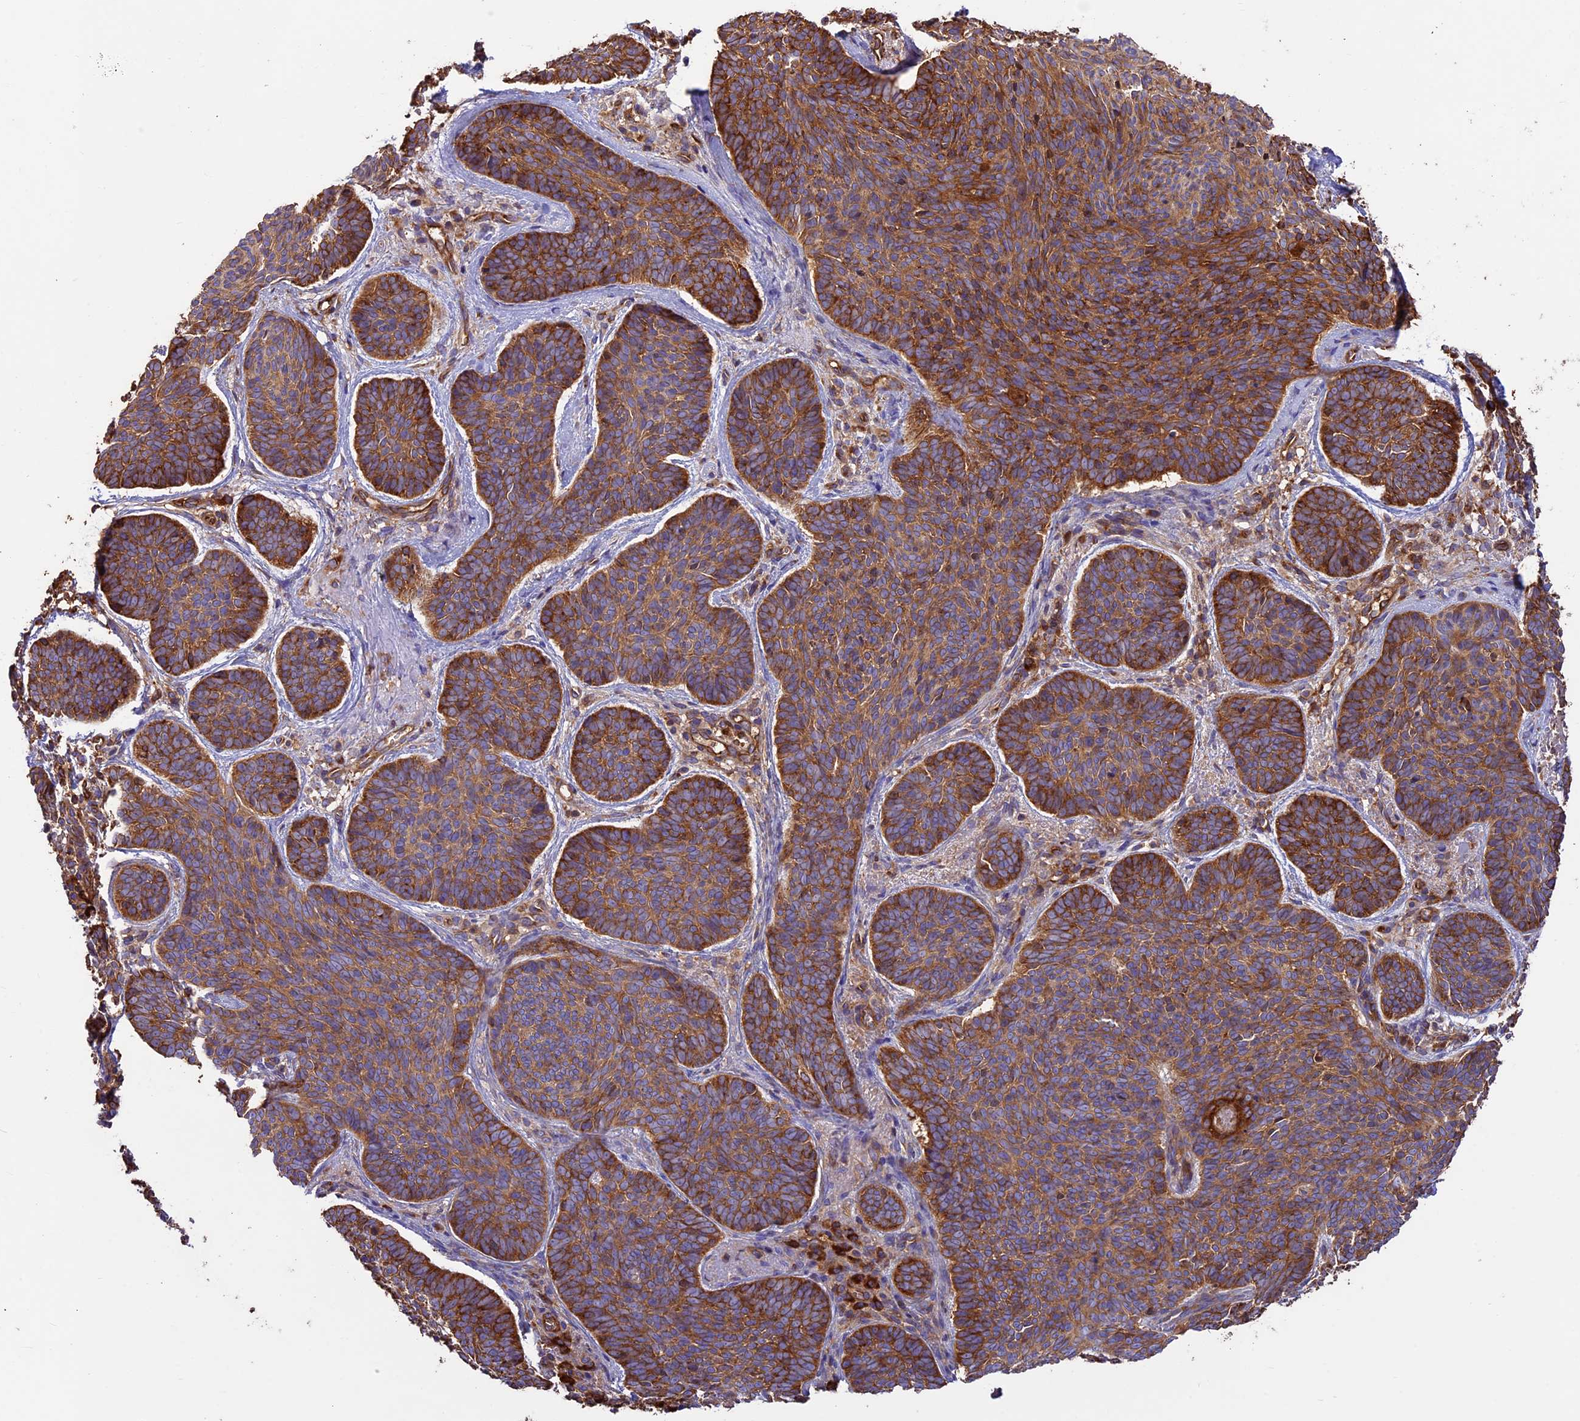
{"staining": {"intensity": "strong", "quantity": ">75%", "location": "cytoplasmic/membranous"}, "tissue": "skin cancer", "cell_type": "Tumor cells", "image_type": "cancer", "snomed": [{"axis": "morphology", "description": "Basal cell carcinoma"}, {"axis": "topography", "description": "Skin"}], "caption": "A brown stain labels strong cytoplasmic/membranous positivity of a protein in skin cancer (basal cell carcinoma) tumor cells.", "gene": "KARS1", "patient": {"sex": "female", "age": 74}}